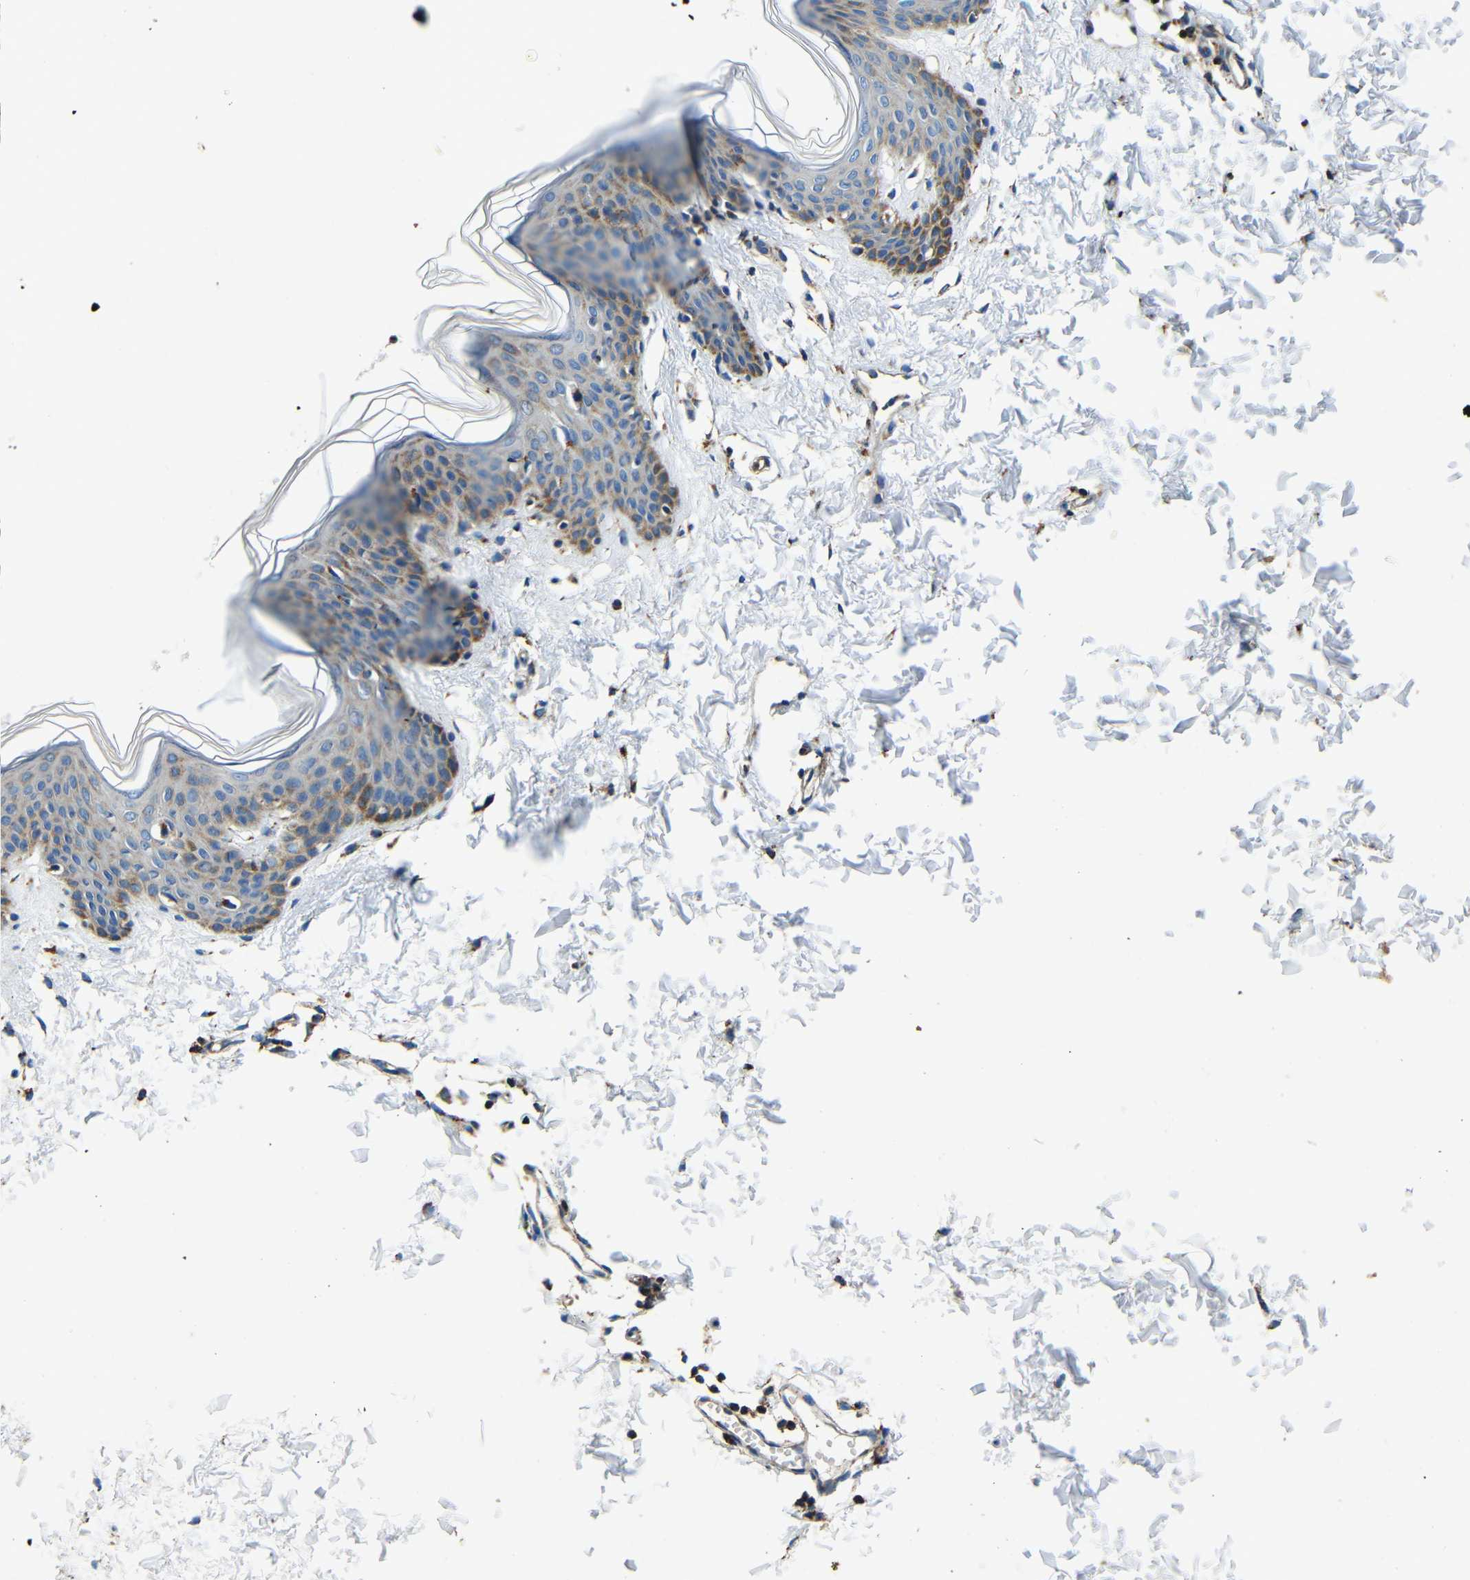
{"staining": {"intensity": "moderate", "quantity": ">75%", "location": "cytoplasmic/membranous"}, "tissue": "skin", "cell_type": "Fibroblasts", "image_type": "normal", "snomed": [{"axis": "morphology", "description": "Normal tissue, NOS"}, {"axis": "topography", "description": "Skin"}], "caption": "Skin stained for a protein demonstrates moderate cytoplasmic/membranous positivity in fibroblasts. (brown staining indicates protein expression, while blue staining denotes nuclei).", "gene": "GALNT18", "patient": {"sex": "female", "age": 17}}